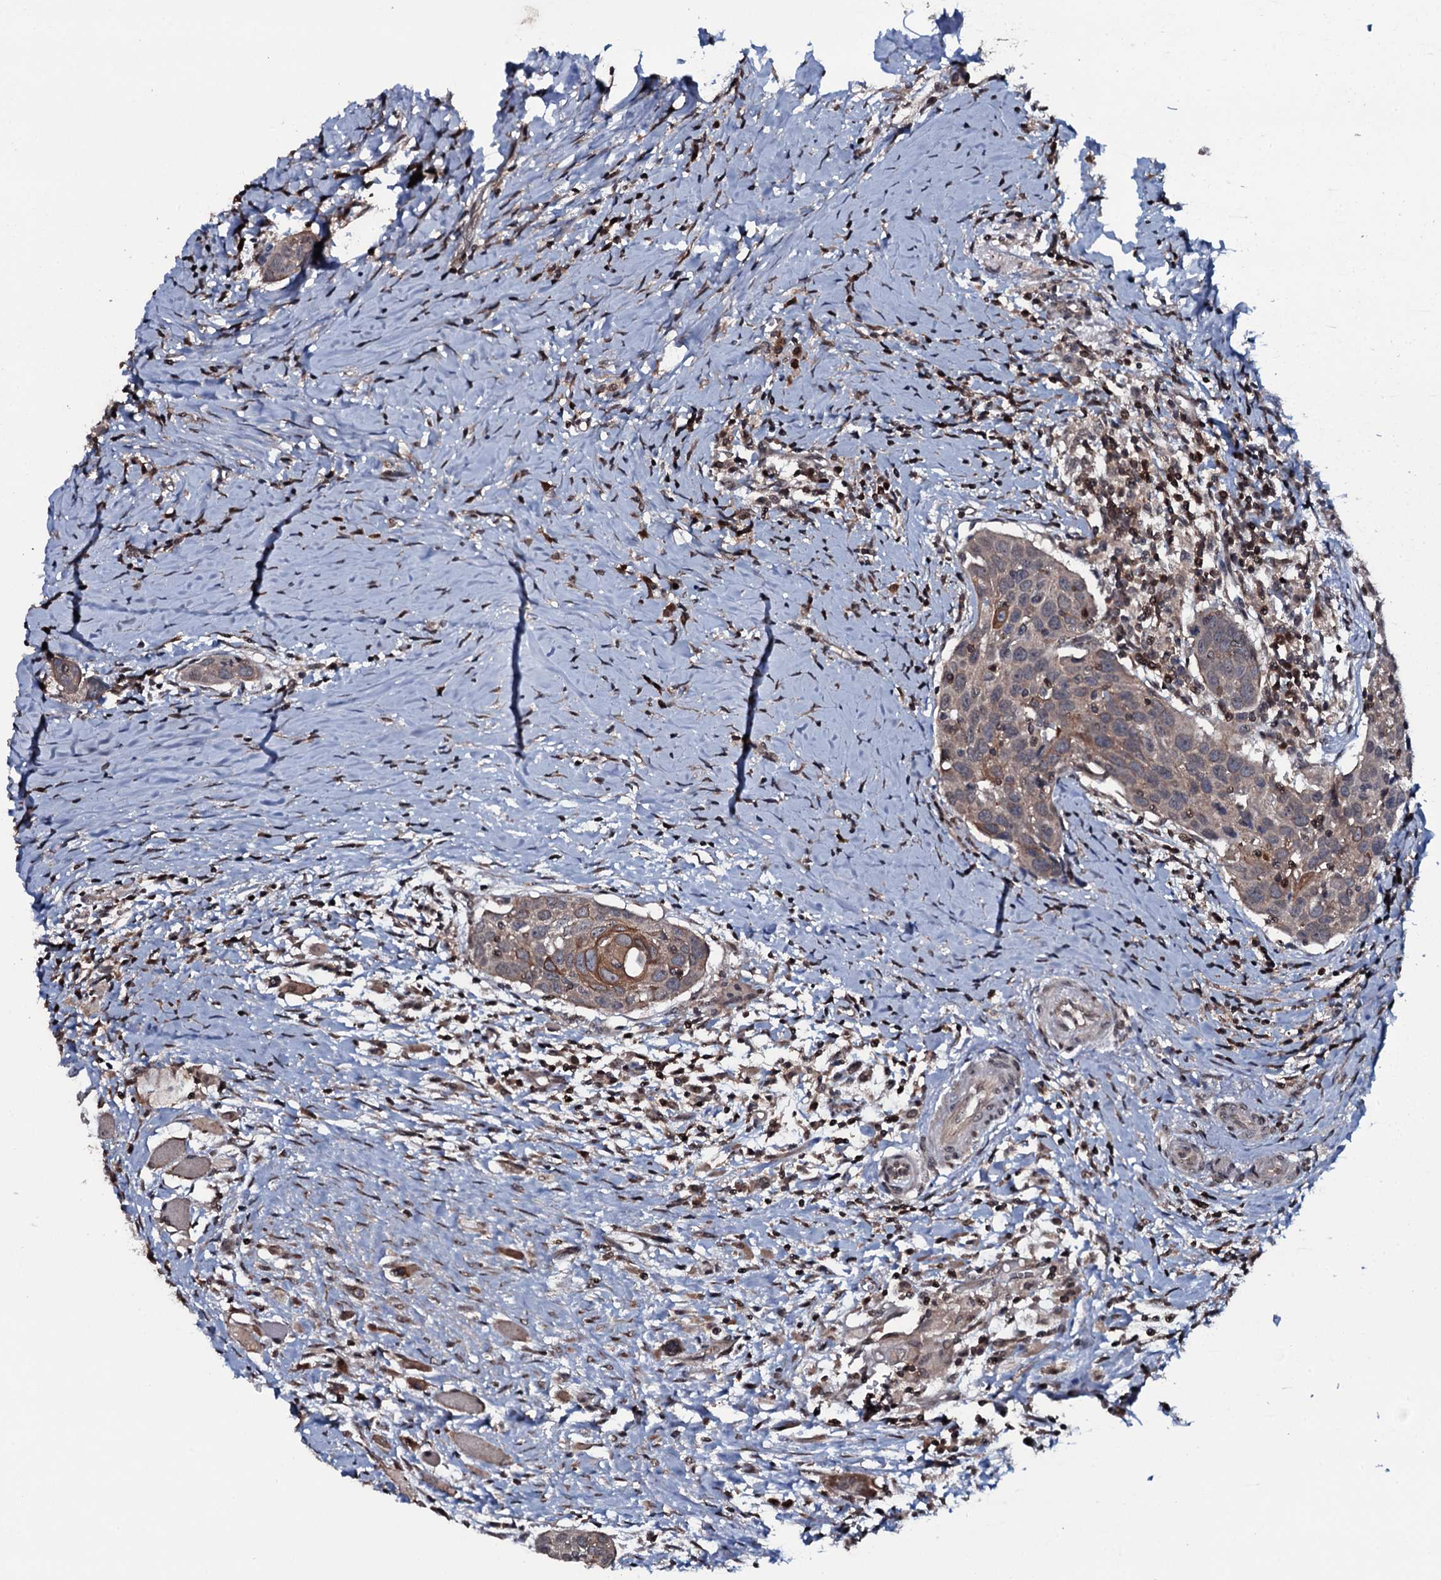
{"staining": {"intensity": "moderate", "quantity": "<25%", "location": "cytoplasmic/membranous"}, "tissue": "head and neck cancer", "cell_type": "Tumor cells", "image_type": "cancer", "snomed": [{"axis": "morphology", "description": "Squamous cell carcinoma, NOS"}, {"axis": "topography", "description": "Oral tissue"}, {"axis": "topography", "description": "Head-Neck"}], "caption": "Protein staining of head and neck cancer tissue demonstrates moderate cytoplasmic/membranous positivity in about <25% of tumor cells.", "gene": "HDDC3", "patient": {"sex": "female", "age": 50}}